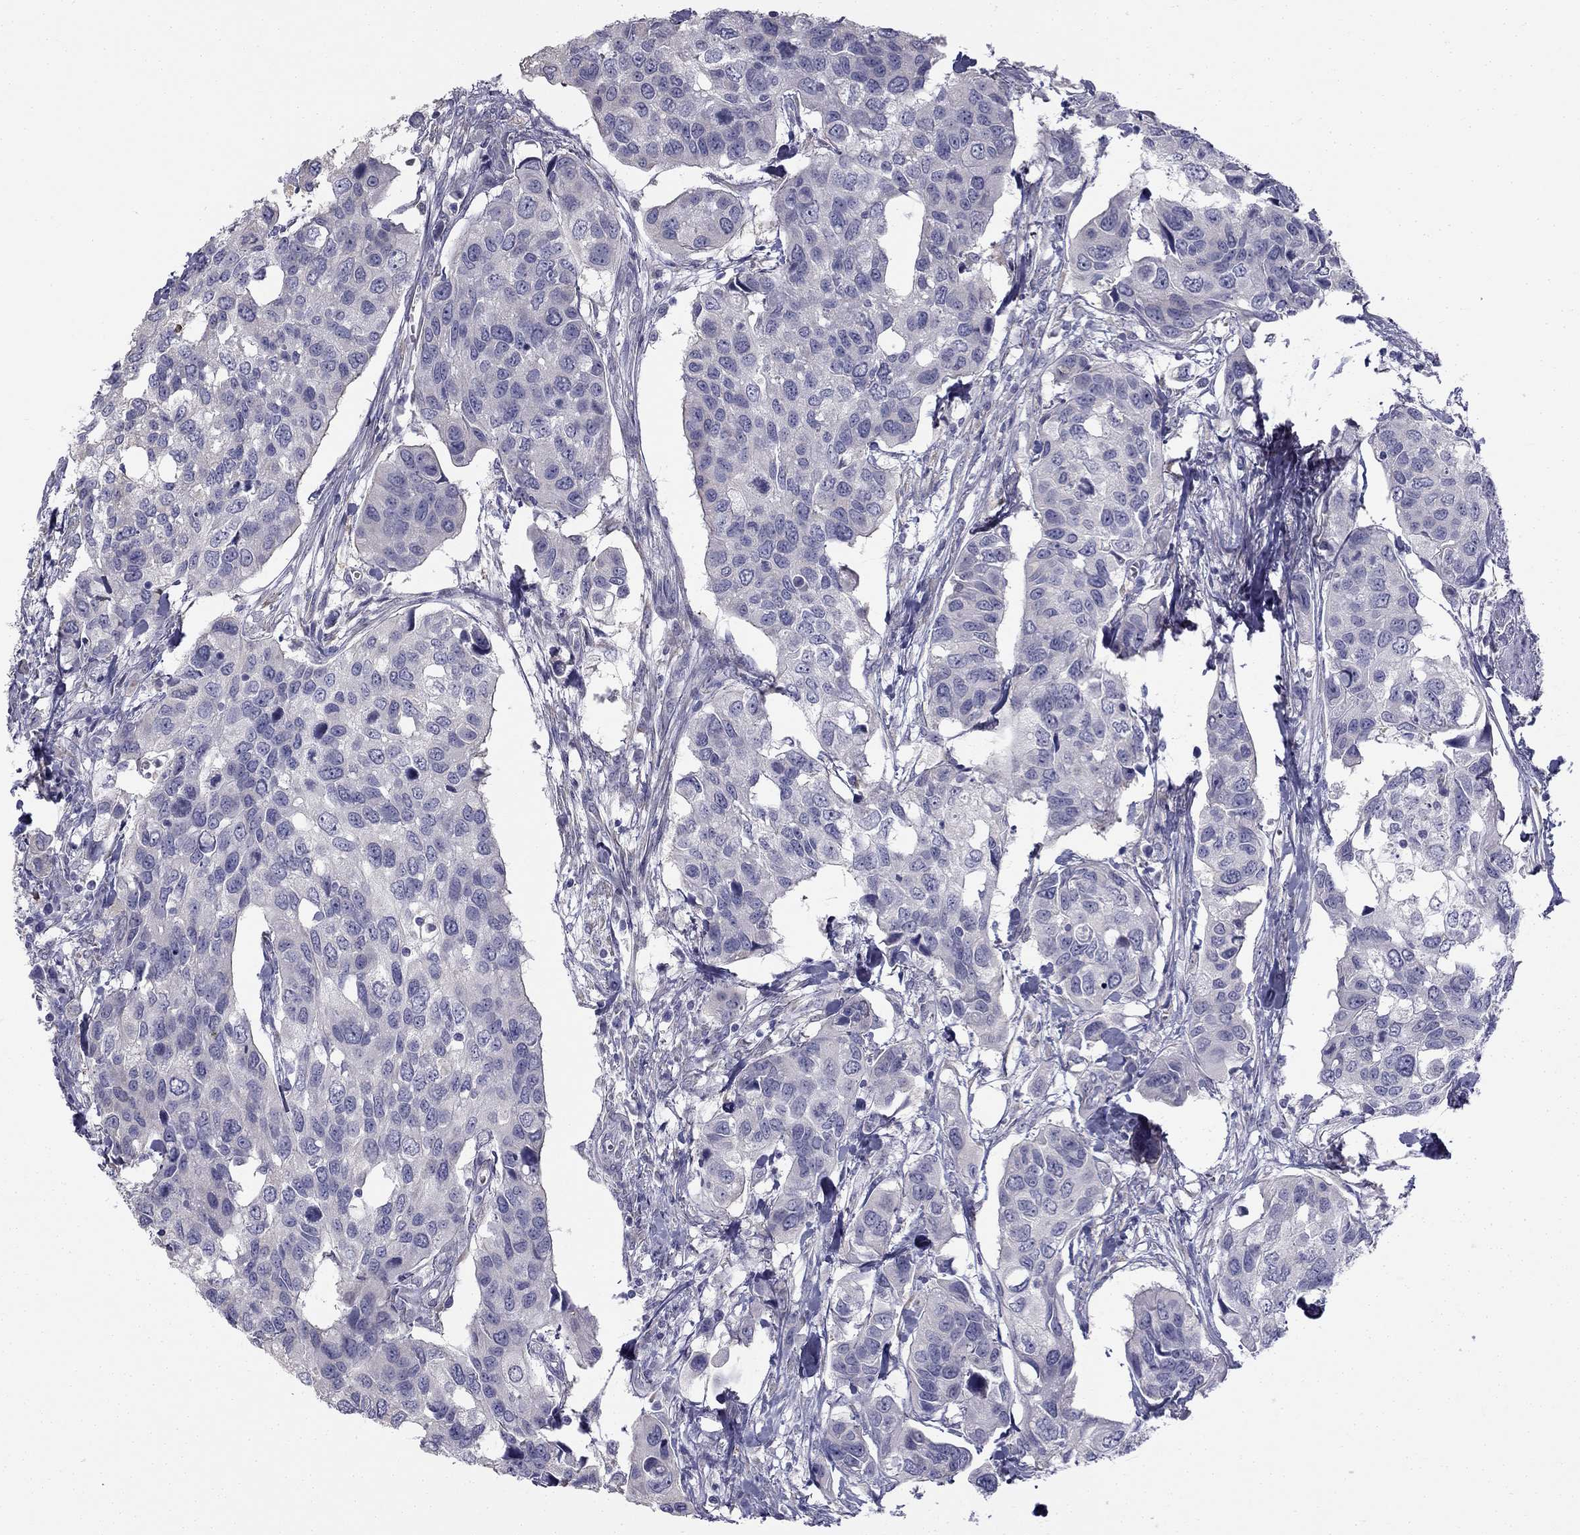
{"staining": {"intensity": "negative", "quantity": "none", "location": "none"}, "tissue": "urothelial cancer", "cell_type": "Tumor cells", "image_type": "cancer", "snomed": [{"axis": "morphology", "description": "Urothelial carcinoma, High grade"}, {"axis": "topography", "description": "Urinary bladder"}], "caption": "A photomicrograph of human urothelial cancer is negative for staining in tumor cells.", "gene": "CCDC40", "patient": {"sex": "male", "age": 60}}